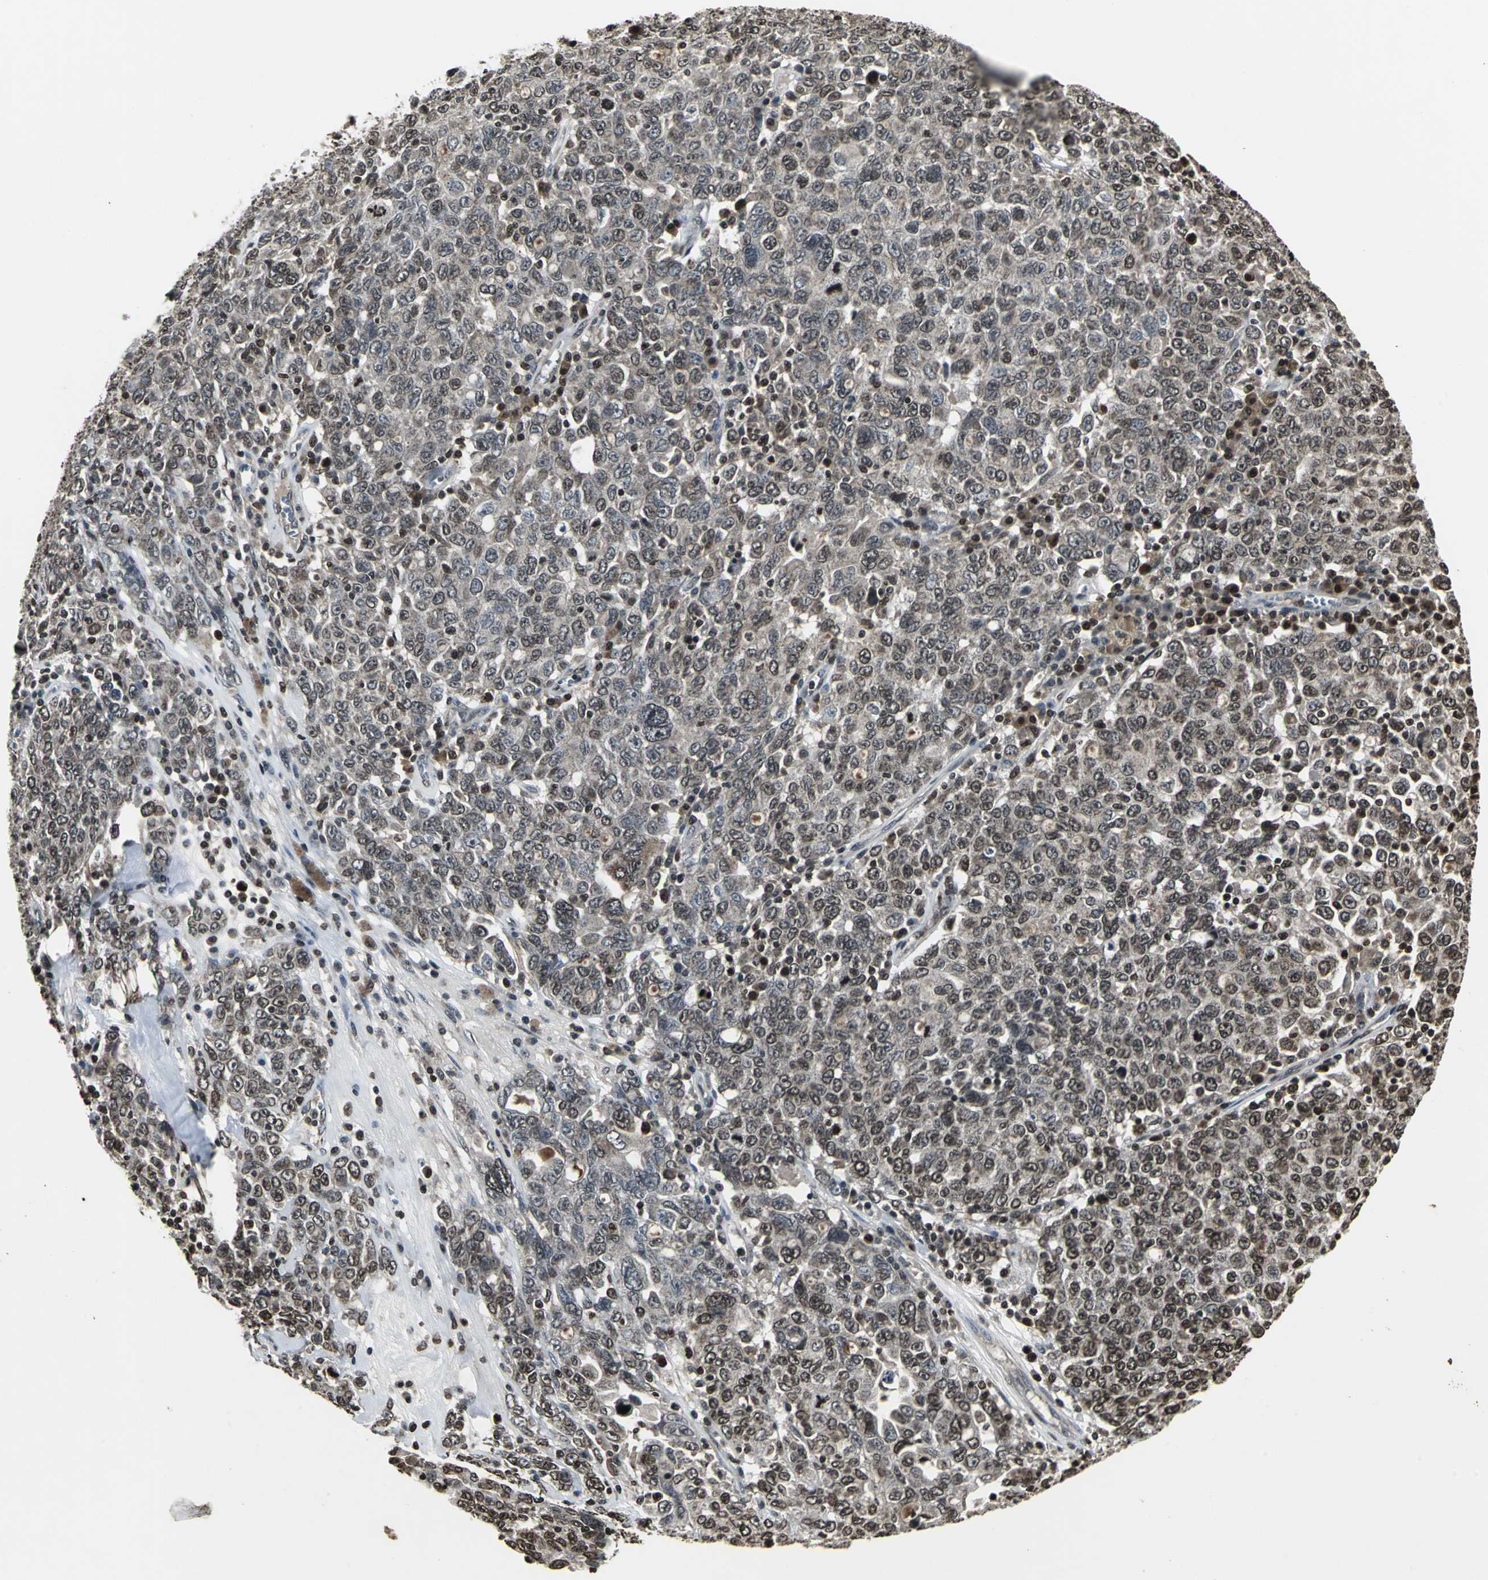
{"staining": {"intensity": "moderate", "quantity": ">75%", "location": "cytoplasmic/membranous,nuclear"}, "tissue": "ovarian cancer", "cell_type": "Tumor cells", "image_type": "cancer", "snomed": [{"axis": "morphology", "description": "Carcinoma, endometroid"}, {"axis": "topography", "description": "Ovary"}], "caption": "This is an image of IHC staining of endometroid carcinoma (ovarian), which shows moderate positivity in the cytoplasmic/membranous and nuclear of tumor cells.", "gene": "AHR", "patient": {"sex": "female", "age": 62}}